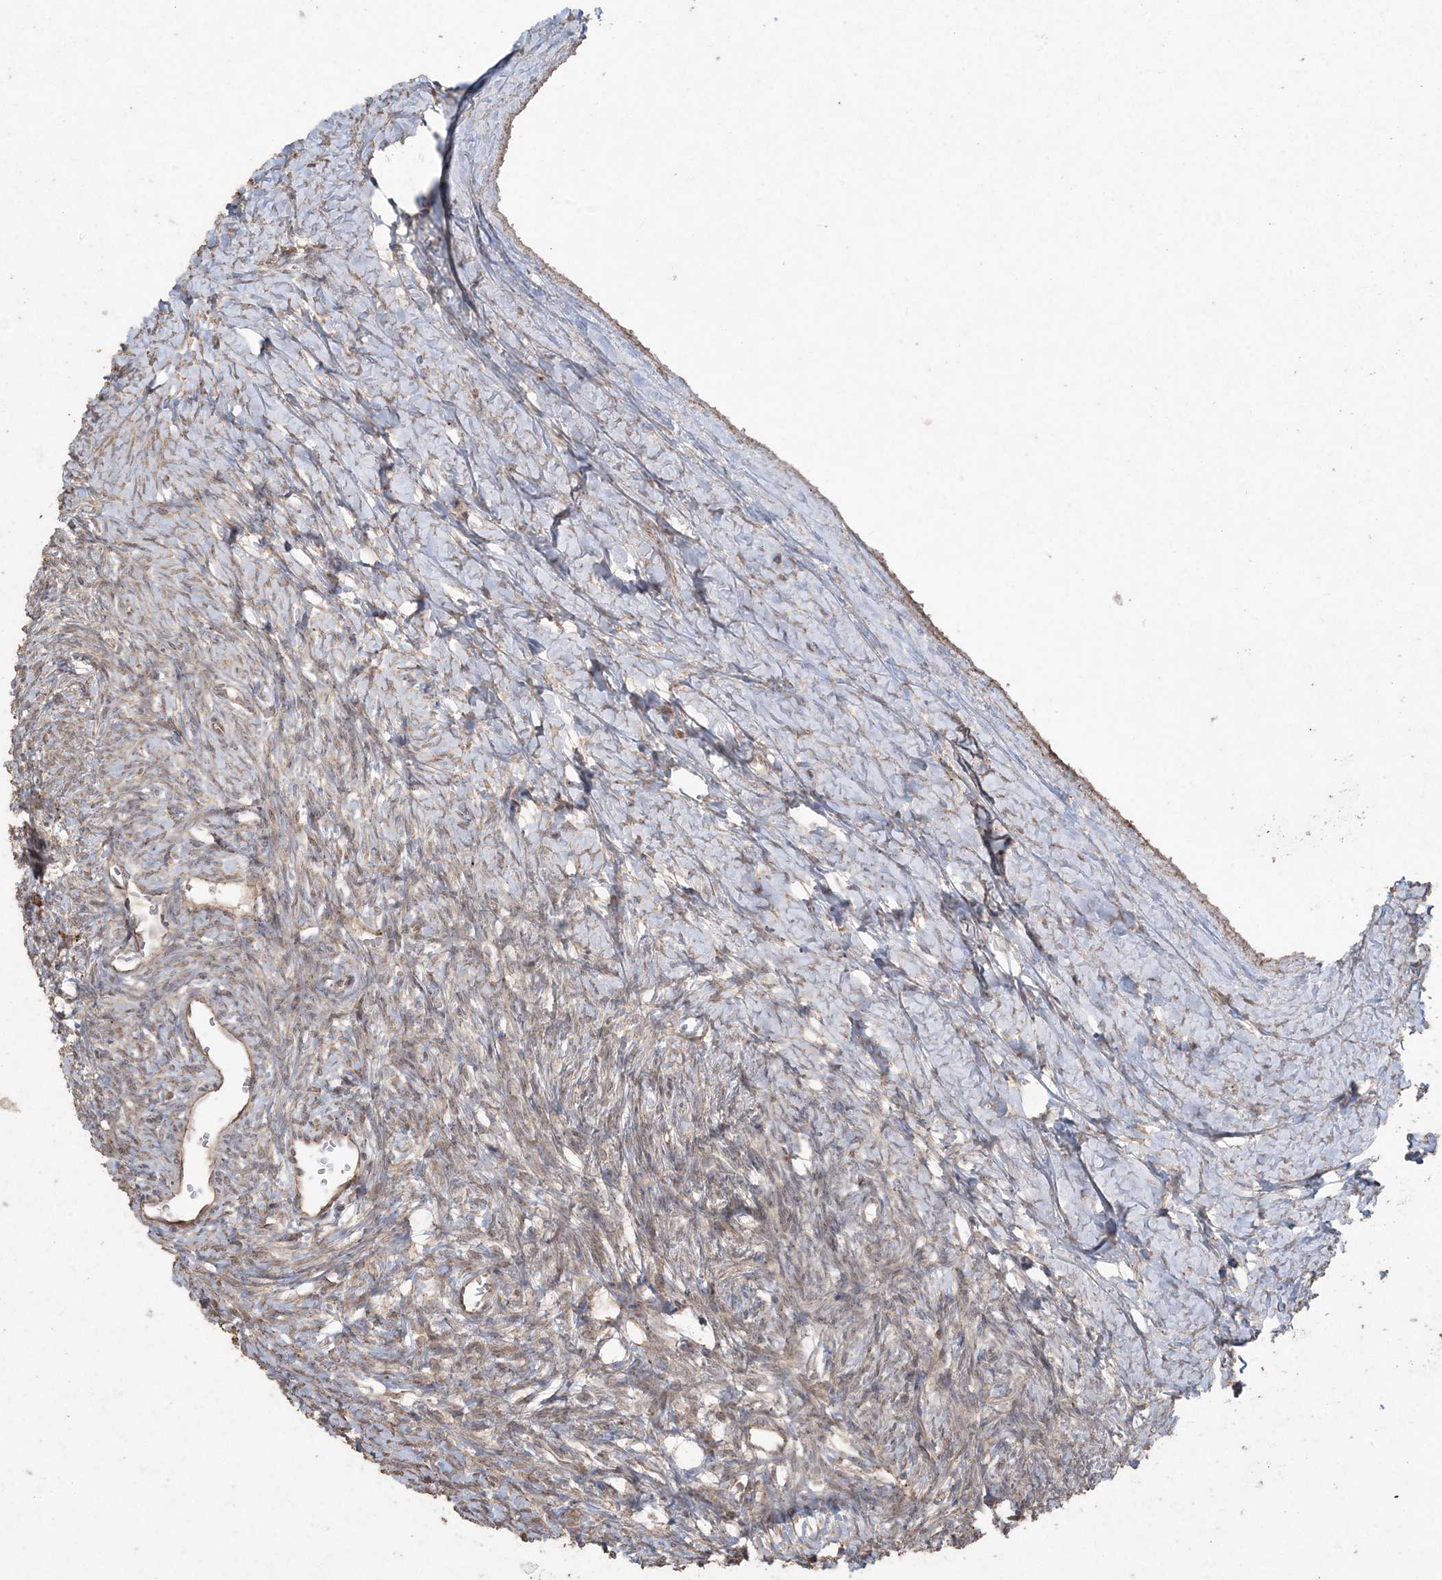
{"staining": {"intensity": "moderate", "quantity": ">75%", "location": "cytoplasmic/membranous,nuclear"}, "tissue": "ovary", "cell_type": "Ovarian stroma cells", "image_type": "normal", "snomed": [{"axis": "morphology", "description": "Normal tissue, NOS"}, {"axis": "morphology", "description": "Developmental malformation"}, {"axis": "topography", "description": "Ovary"}], "caption": "Ovary stained with a brown dye exhibits moderate cytoplasmic/membranous,nuclear positive positivity in about >75% of ovarian stroma cells.", "gene": "DDX19B", "patient": {"sex": "female", "age": 39}}